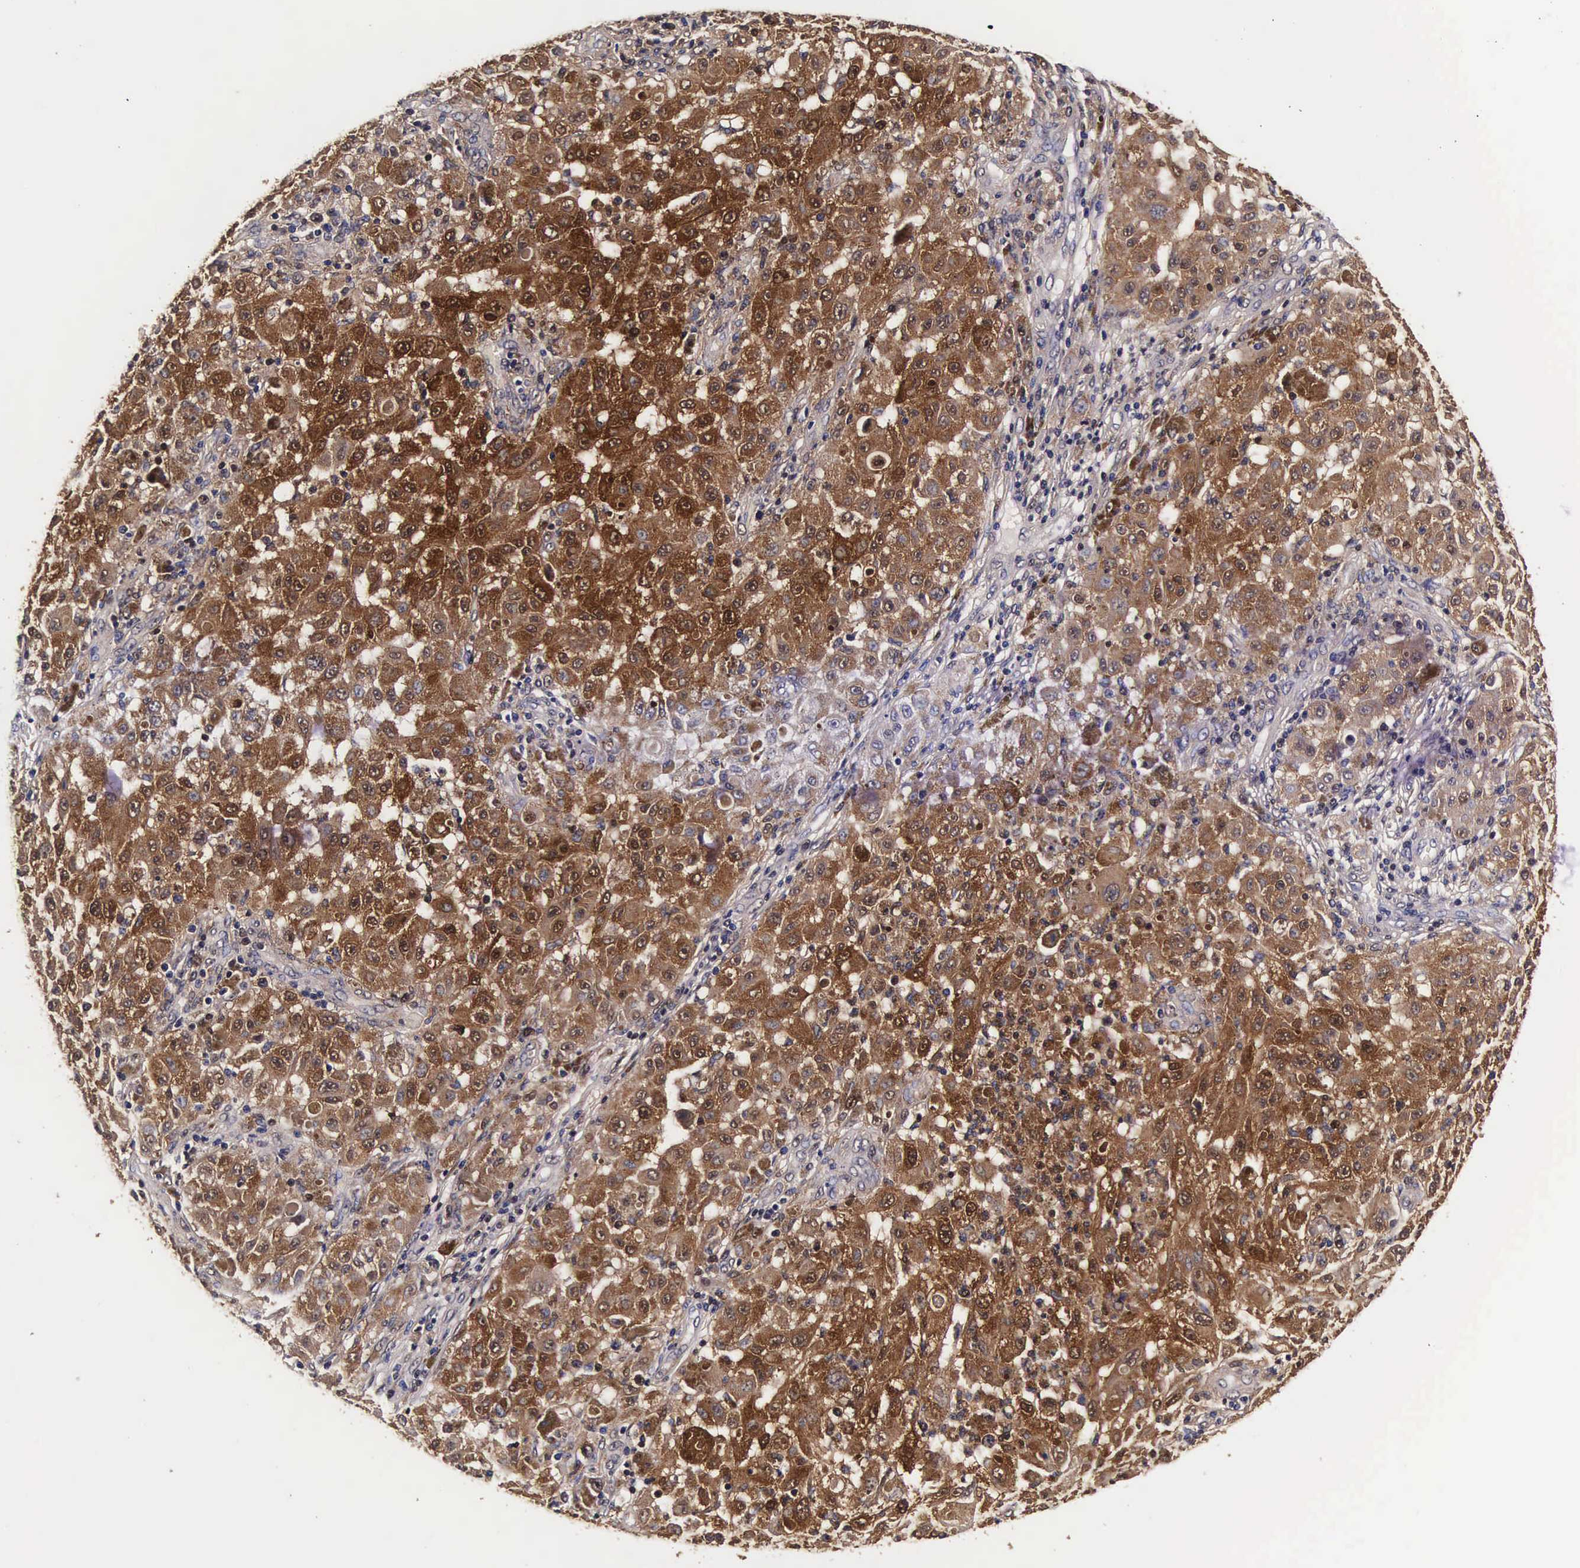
{"staining": {"intensity": "strong", "quantity": ">75%", "location": "cytoplasmic/membranous,nuclear"}, "tissue": "melanoma", "cell_type": "Tumor cells", "image_type": "cancer", "snomed": [{"axis": "morphology", "description": "Malignant melanoma, NOS"}, {"axis": "topography", "description": "Skin"}], "caption": "There is high levels of strong cytoplasmic/membranous and nuclear positivity in tumor cells of malignant melanoma, as demonstrated by immunohistochemical staining (brown color).", "gene": "TECPR2", "patient": {"sex": "female", "age": 64}}